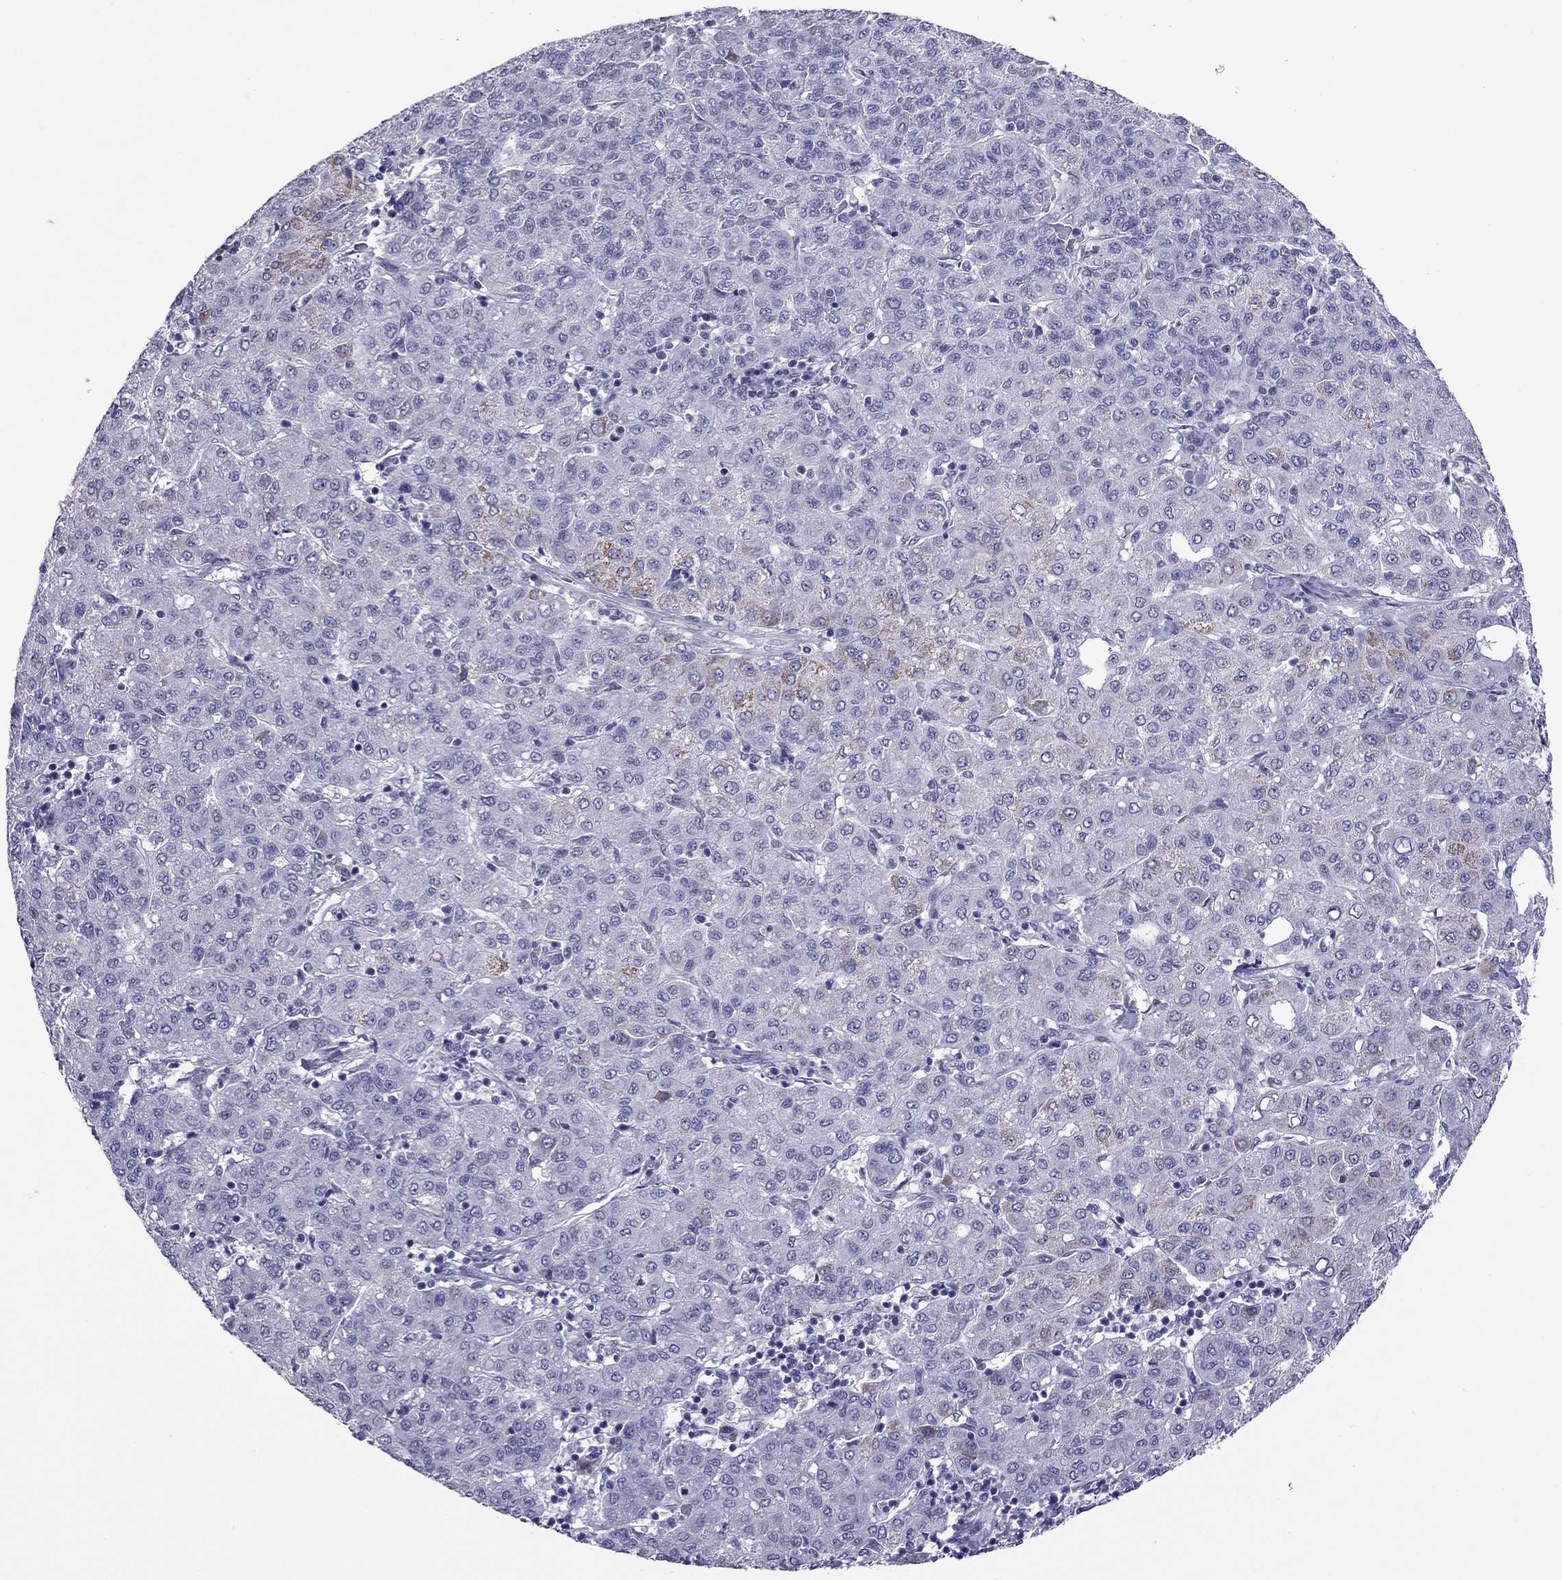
{"staining": {"intensity": "negative", "quantity": "none", "location": "none"}, "tissue": "liver cancer", "cell_type": "Tumor cells", "image_type": "cancer", "snomed": [{"axis": "morphology", "description": "Carcinoma, Hepatocellular, NOS"}, {"axis": "topography", "description": "Liver"}], "caption": "IHC of human liver cancer reveals no positivity in tumor cells. (DAB IHC with hematoxylin counter stain).", "gene": "ZNF646", "patient": {"sex": "male", "age": 65}}